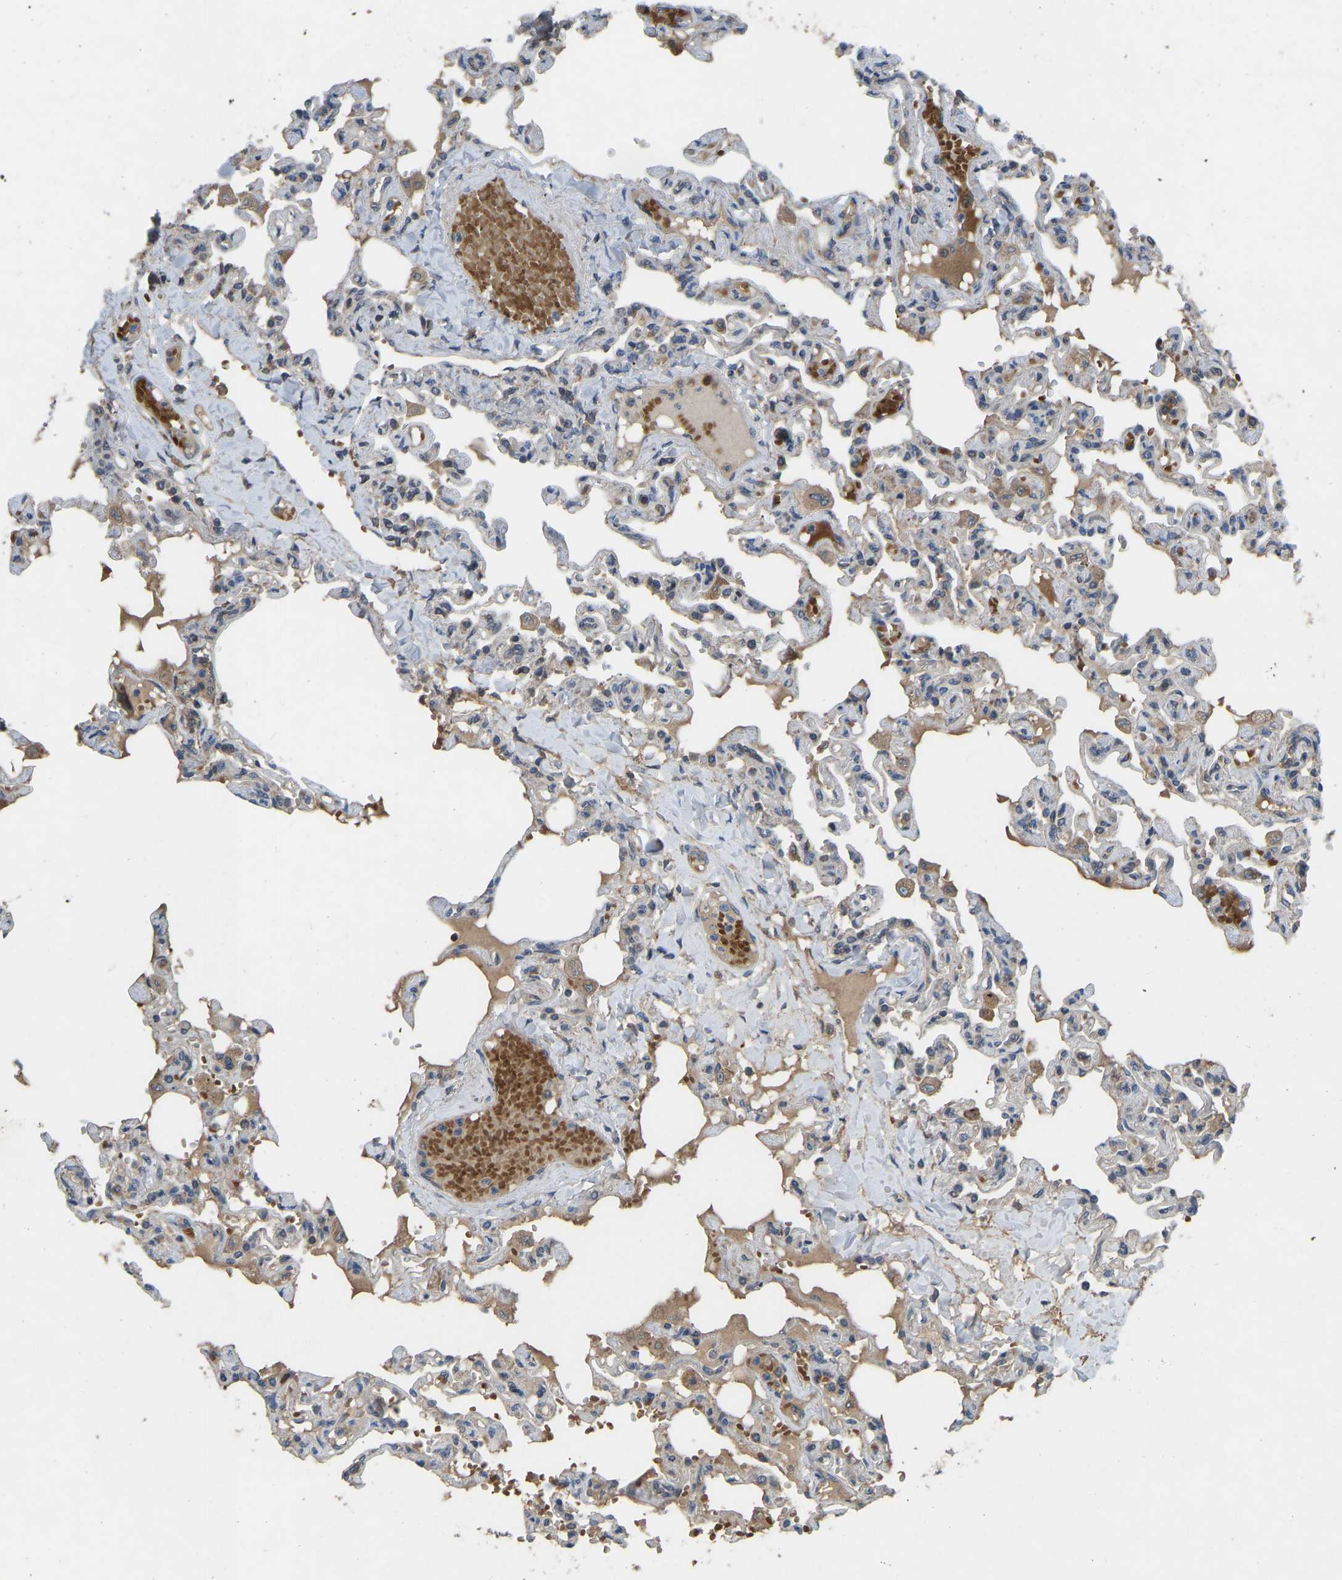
{"staining": {"intensity": "moderate", "quantity": "<25%", "location": "cytoplasmic/membranous"}, "tissue": "lung", "cell_type": "Alveolar cells", "image_type": "normal", "snomed": [{"axis": "morphology", "description": "Normal tissue, NOS"}, {"axis": "topography", "description": "Lung"}], "caption": "High-magnification brightfield microscopy of benign lung stained with DAB (3,3'-diaminobenzidine) (brown) and counterstained with hematoxylin (blue). alveolar cells exhibit moderate cytoplasmic/membranous positivity is seen in about<25% of cells.", "gene": "ZNF71", "patient": {"sex": "male", "age": 21}}